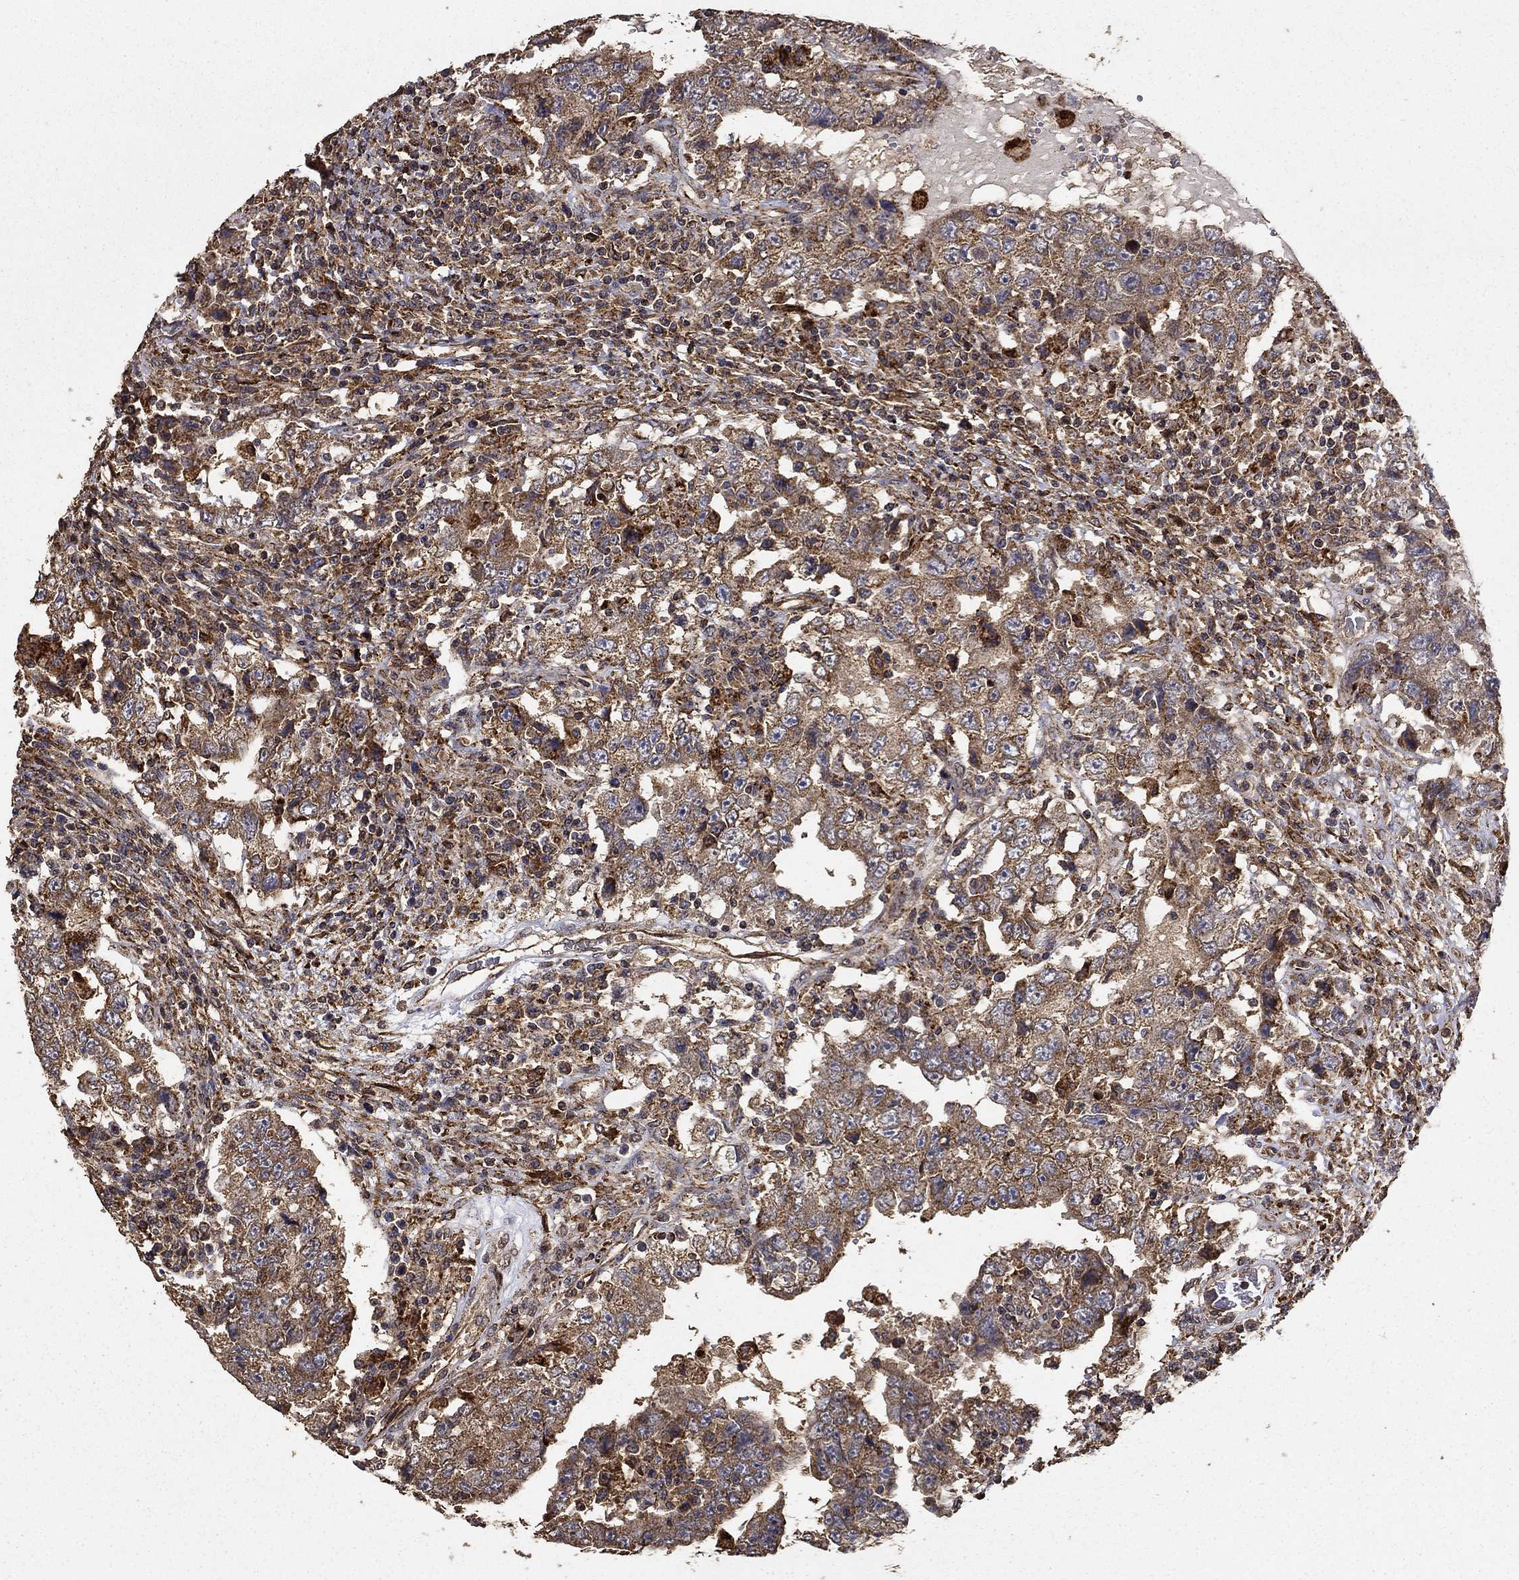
{"staining": {"intensity": "moderate", "quantity": ">75%", "location": "cytoplasmic/membranous"}, "tissue": "testis cancer", "cell_type": "Tumor cells", "image_type": "cancer", "snomed": [{"axis": "morphology", "description": "Carcinoma, Embryonal, NOS"}, {"axis": "topography", "description": "Testis"}], "caption": "Testis embryonal carcinoma stained for a protein shows moderate cytoplasmic/membranous positivity in tumor cells.", "gene": "IFRD1", "patient": {"sex": "male", "age": 26}}